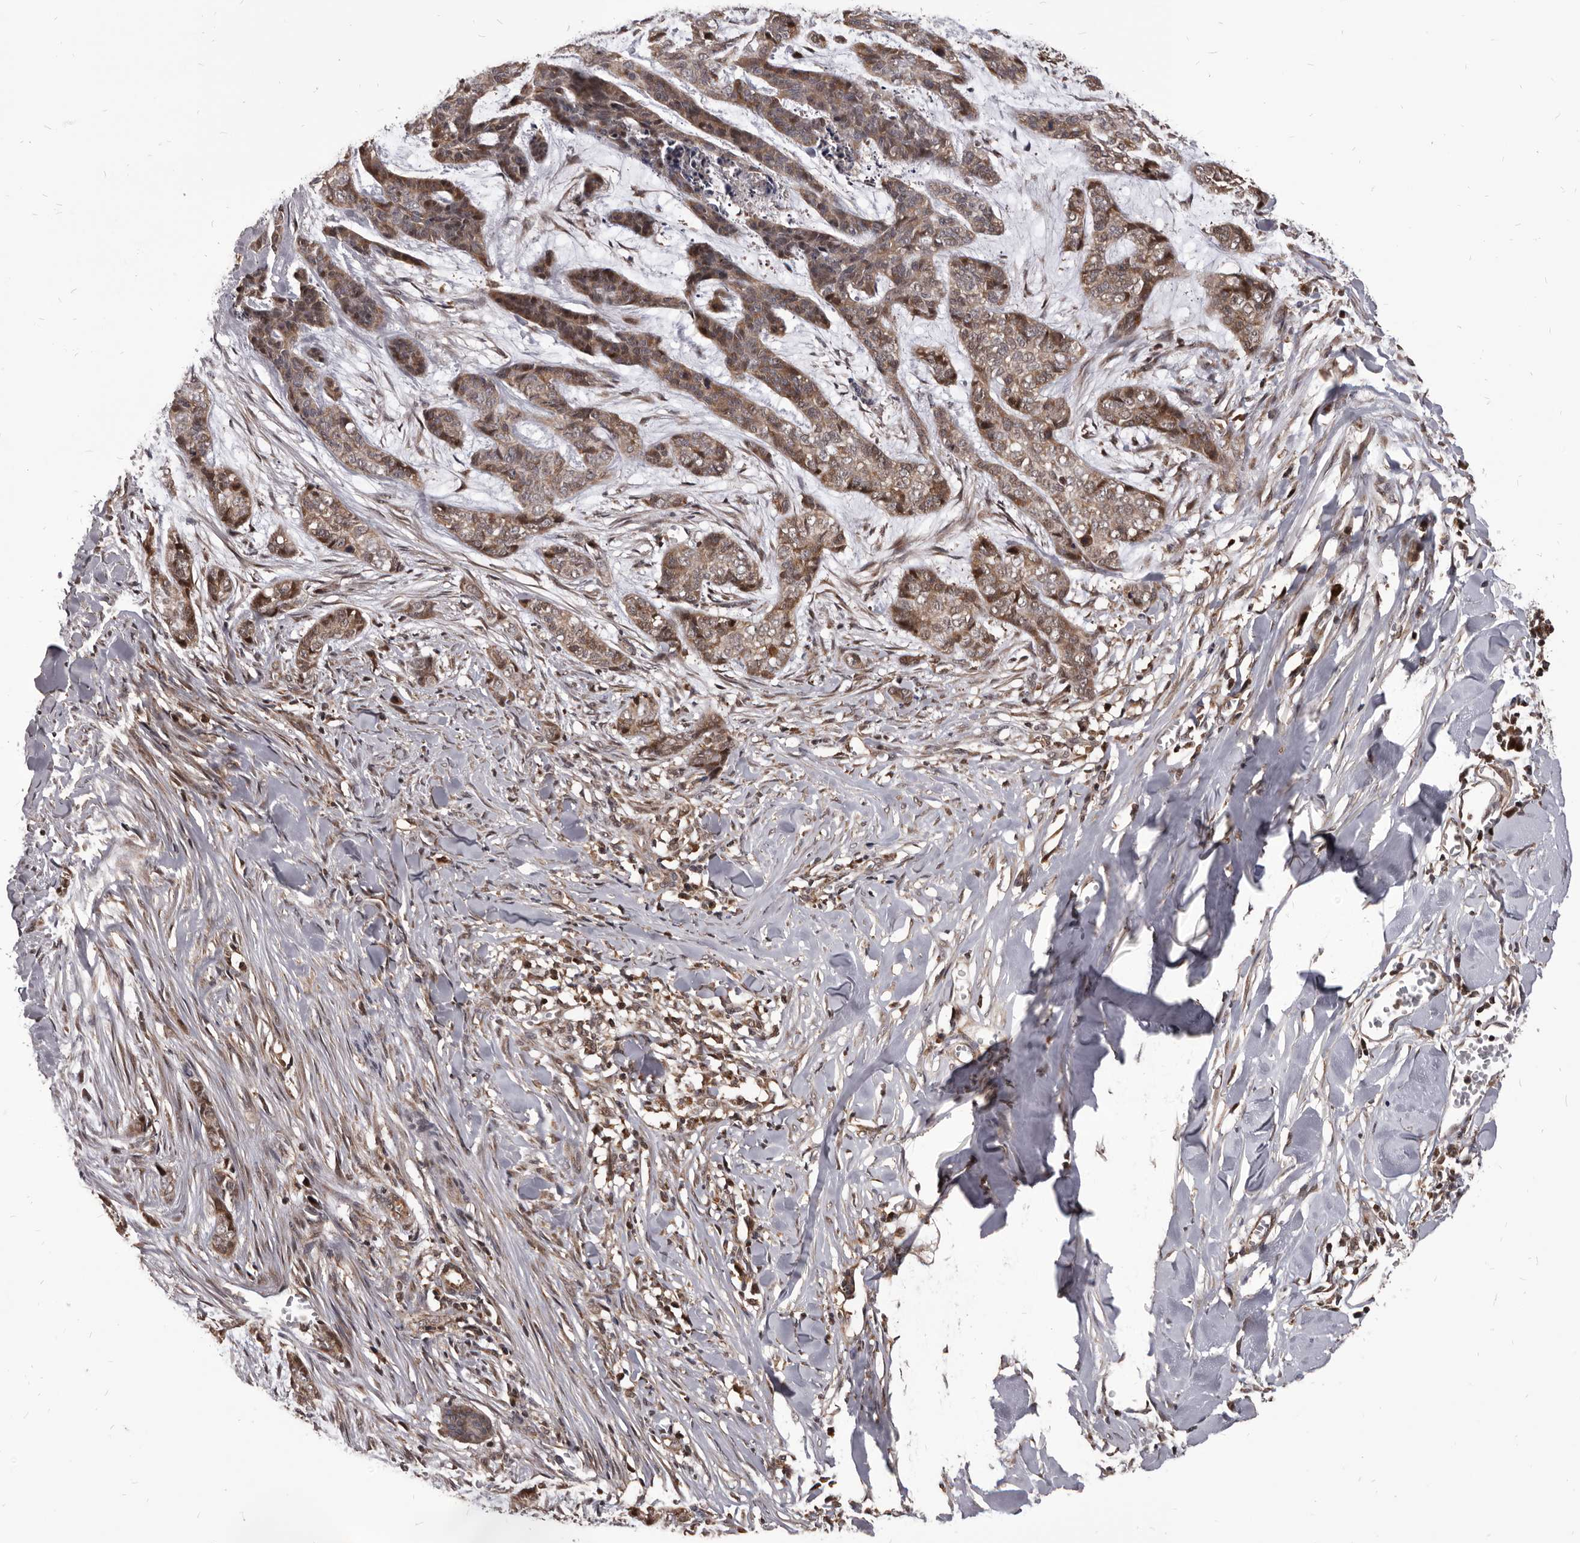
{"staining": {"intensity": "moderate", "quantity": ">75%", "location": "cytoplasmic/membranous"}, "tissue": "skin cancer", "cell_type": "Tumor cells", "image_type": "cancer", "snomed": [{"axis": "morphology", "description": "Basal cell carcinoma"}, {"axis": "topography", "description": "Skin"}], "caption": "IHC of human basal cell carcinoma (skin) displays medium levels of moderate cytoplasmic/membranous expression in approximately >75% of tumor cells.", "gene": "MAP3K14", "patient": {"sex": "female", "age": 64}}